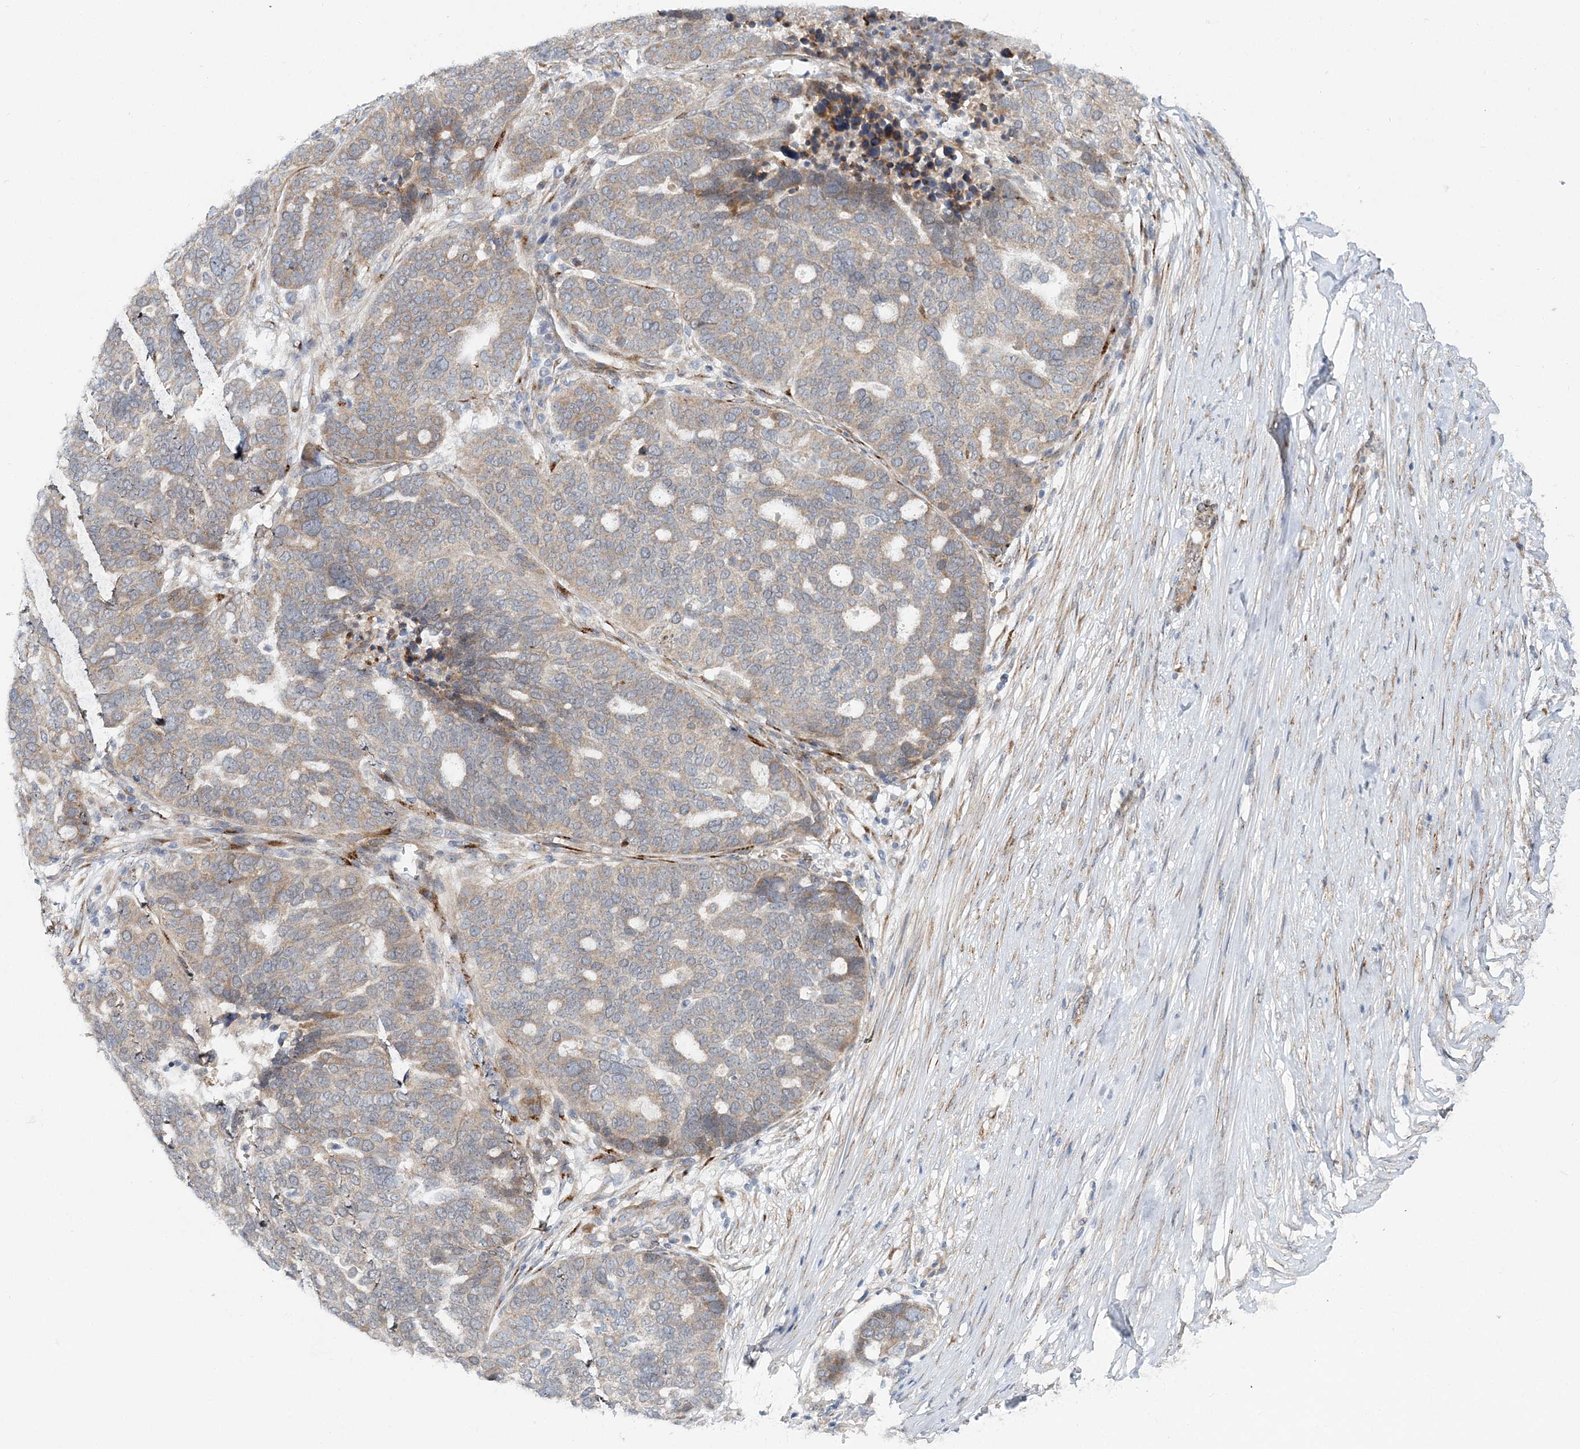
{"staining": {"intensity": "weak", "quantity": "25%-75%", "location": "cytoplasmic/membranous"}, "tissue": "ovarian cancer", "cell_type": "Tumor cells", "image_type": "cancer", "snomed": [{"axis": "morphology", "description": "Cystadenocarcinoma, serous, NOS"}, {"axis": "topography", "description": "Ovary"}], "caption": "DAB immunohistochemical staining of human ovarian serous cystadenocarcinoma shows weak cytoplasmic/membranous protein expression in approximately 25%-75% of tumor cells.", "gene": "NBAS", "patient": {"sex": "female", "age": 59}}